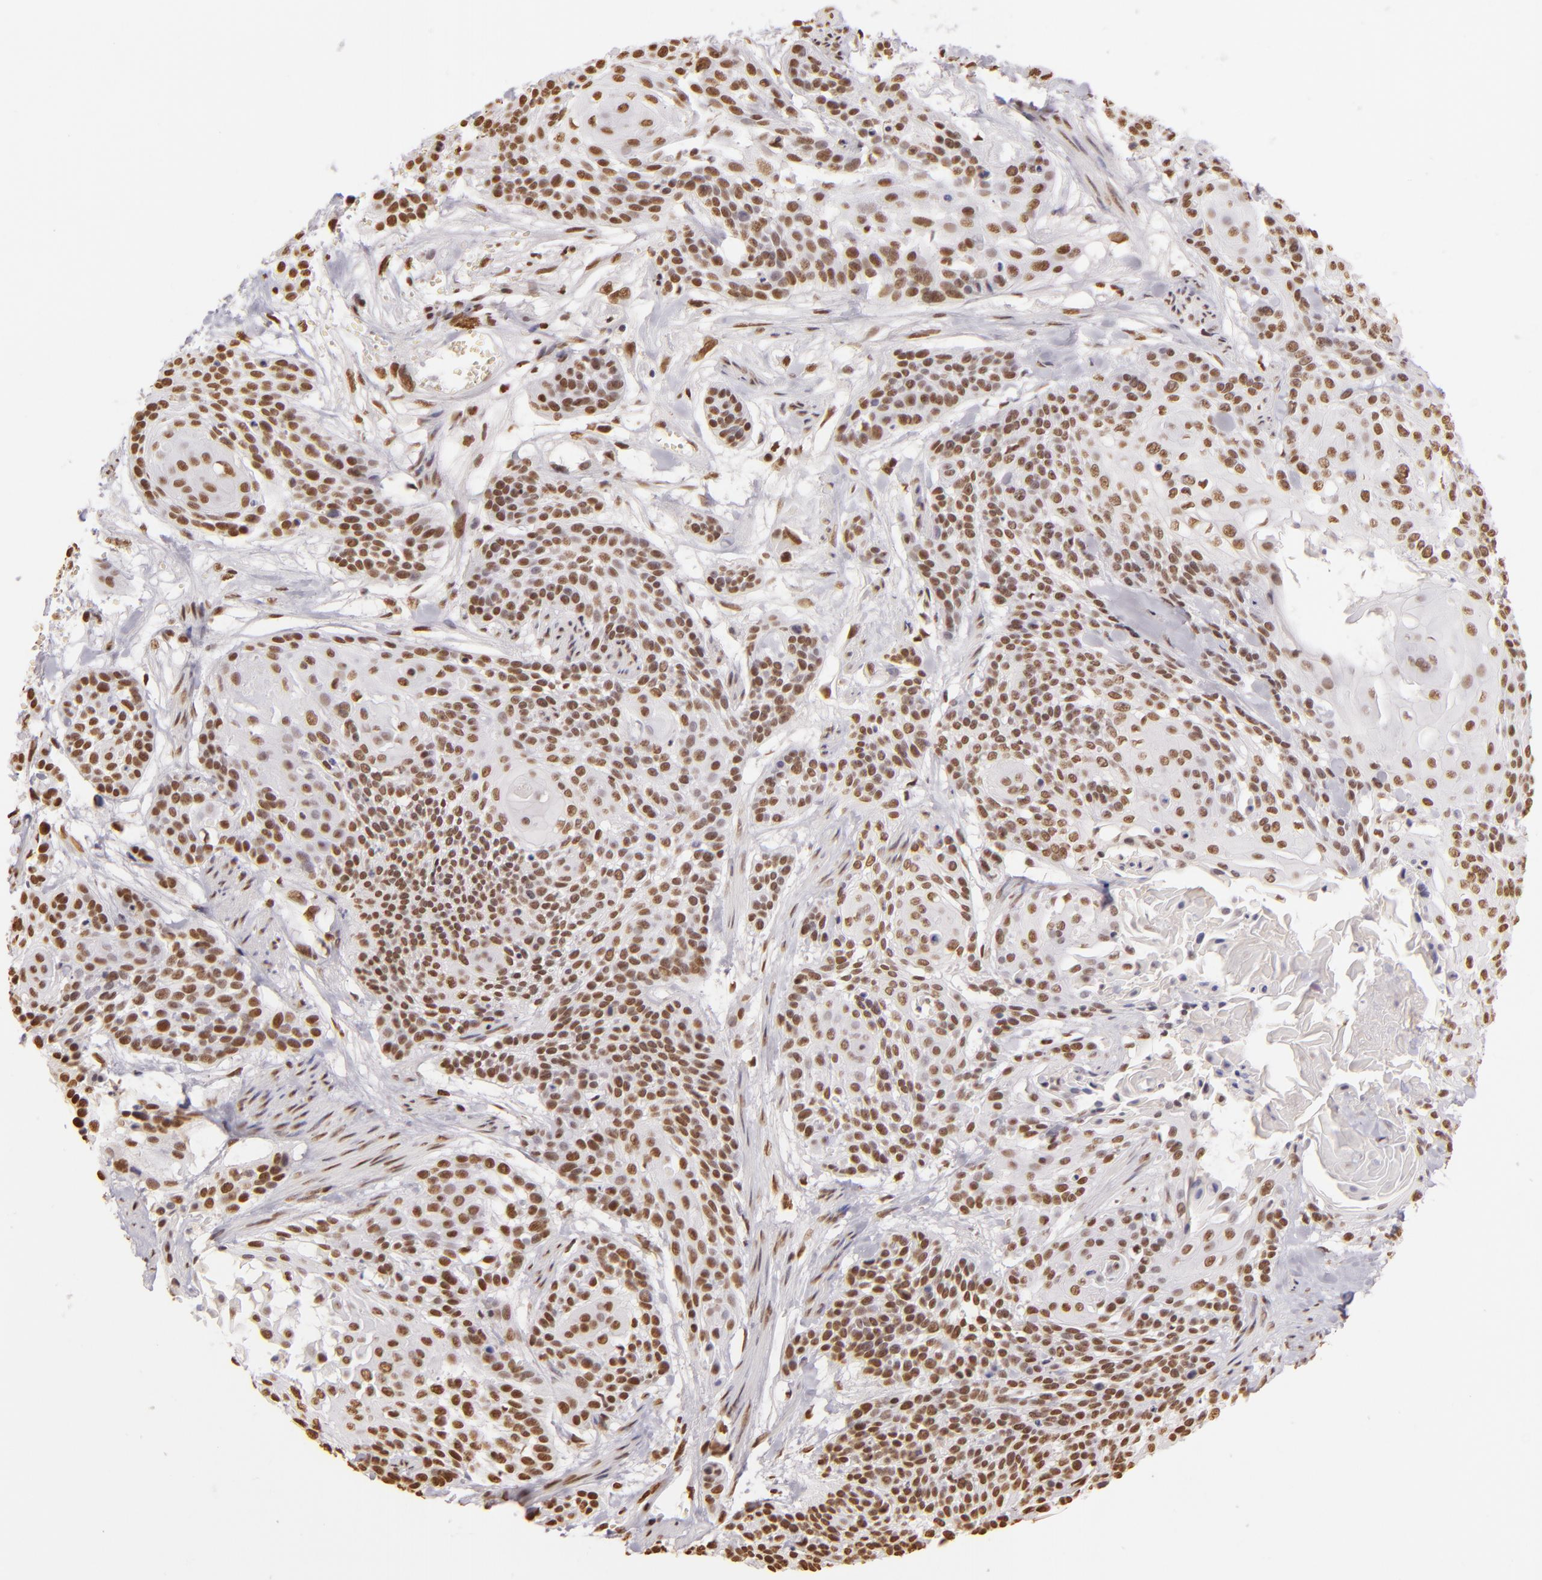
{"staining": {"intensity": "moderate", "quantity": ">75%", "location": "nuclear"}, "tissue": "cervical cancer", "cell_type": "Tumor cells", "image_type": "cancer", "snomed": [{"axis": "morphology", "description": "Squamous cell carcinoma, NOS"}, {"axis": "topography", "description": "Cervix"}], "caption": "Immunohistochemical staining of human cervical cancer (squamous cell carcinoma) displays medium levels of moderate nuclear protein staining in approximately >75% of tumor cells. The protein is stained brown, and the nuclei are stained in blue (DAB IHC with brightfield microscopy, high magnification).", "gene": "PAPOLA", "patient": {"sex": "female", "age": 57}}